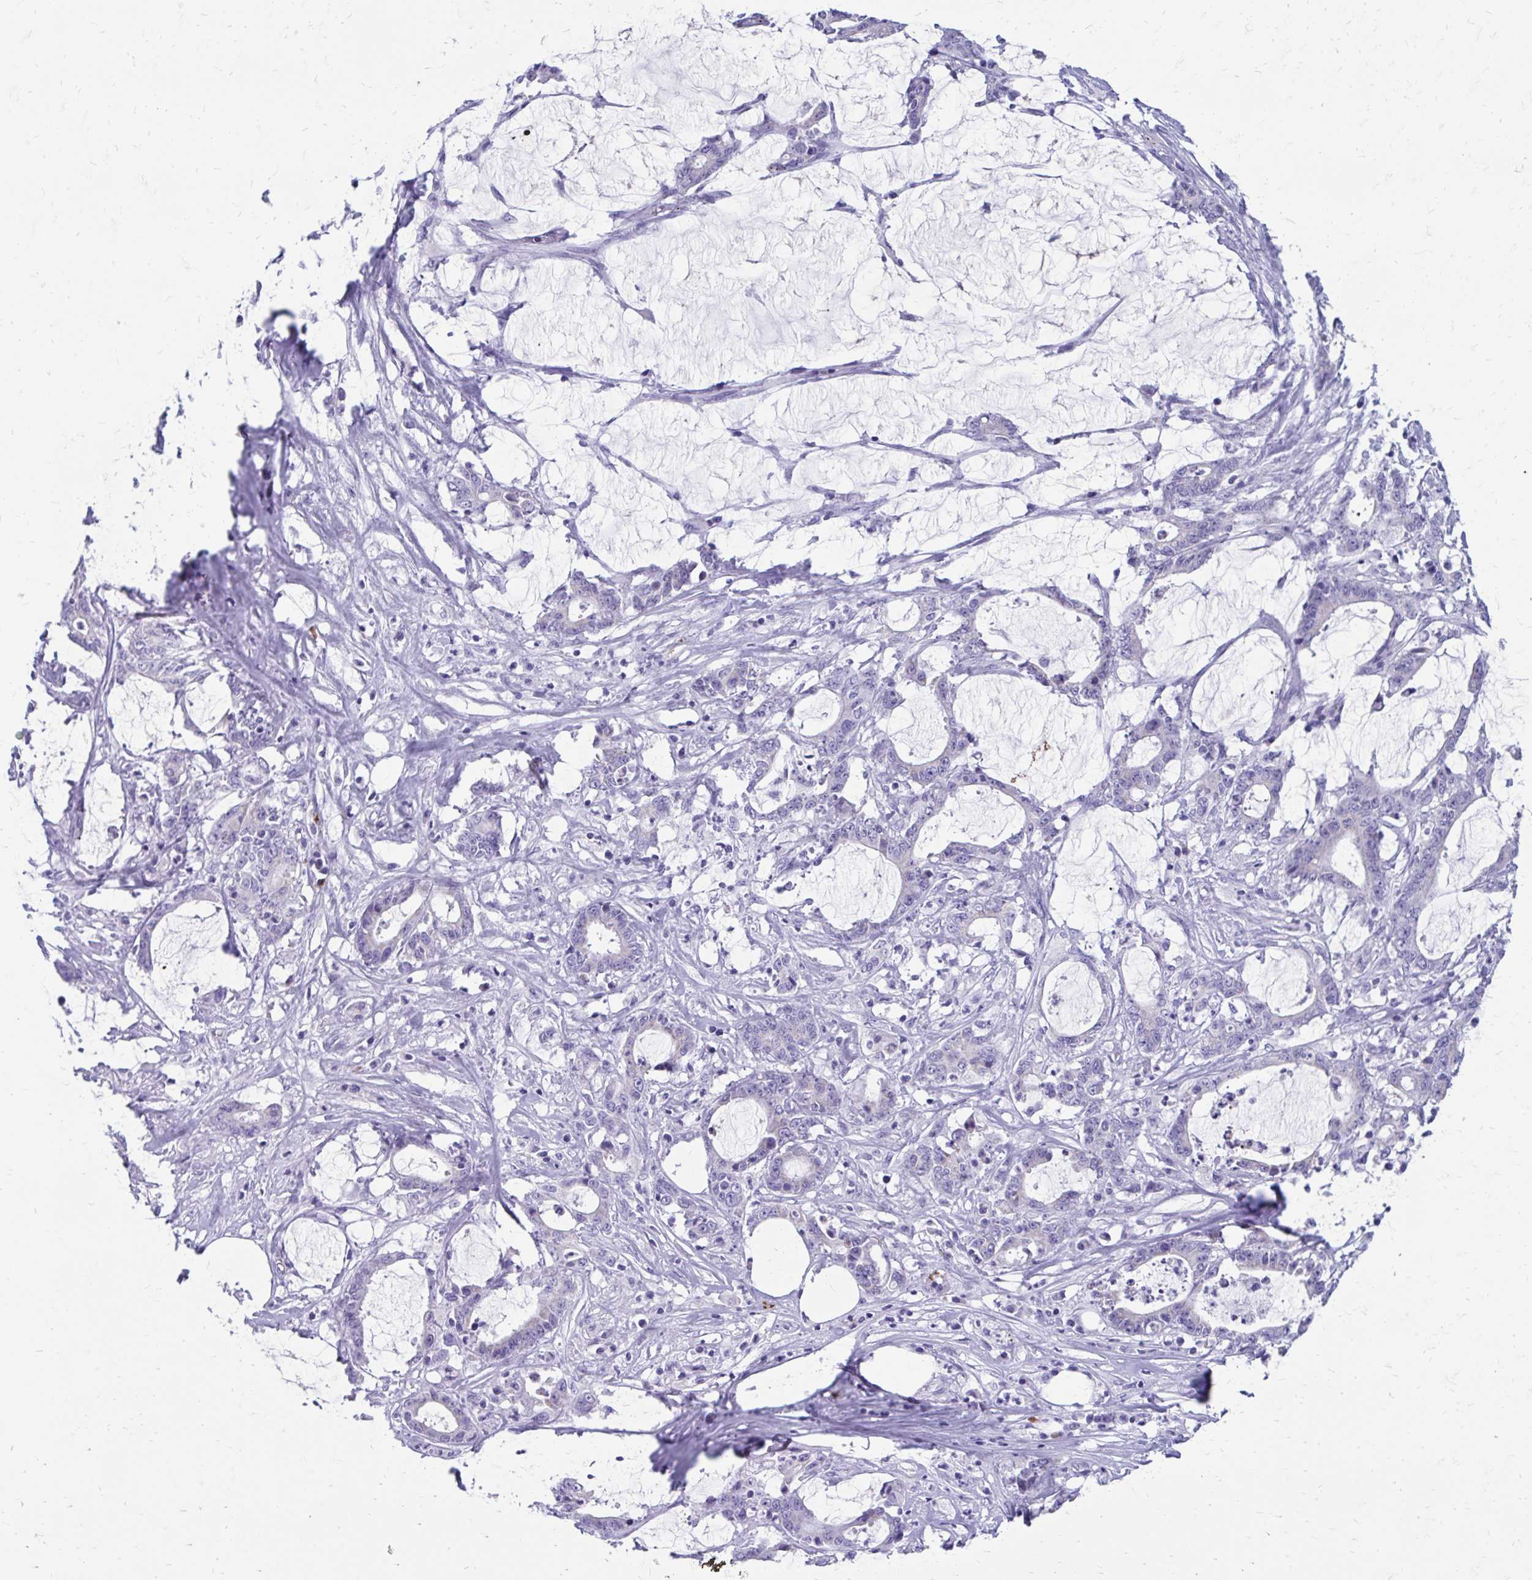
{"staining": {"intensity": "negative", "quantity": "none", "location": "none"}, "tissue": "stomach cancer", "cell_type": "Tumor cells", "image_type": "cancer", "snomed": [{"axis": "morphology", "description": "Adenocarcinoma, NOS"}, {"axis": "topography", "description": "Stomach, upper"}], "caption": "Stomach cancer was stained to show a protein in brown. There is no significant positivity in tumor cells.", "gene": "SATL1", "patient": {"sex": "male", "age": 68}}